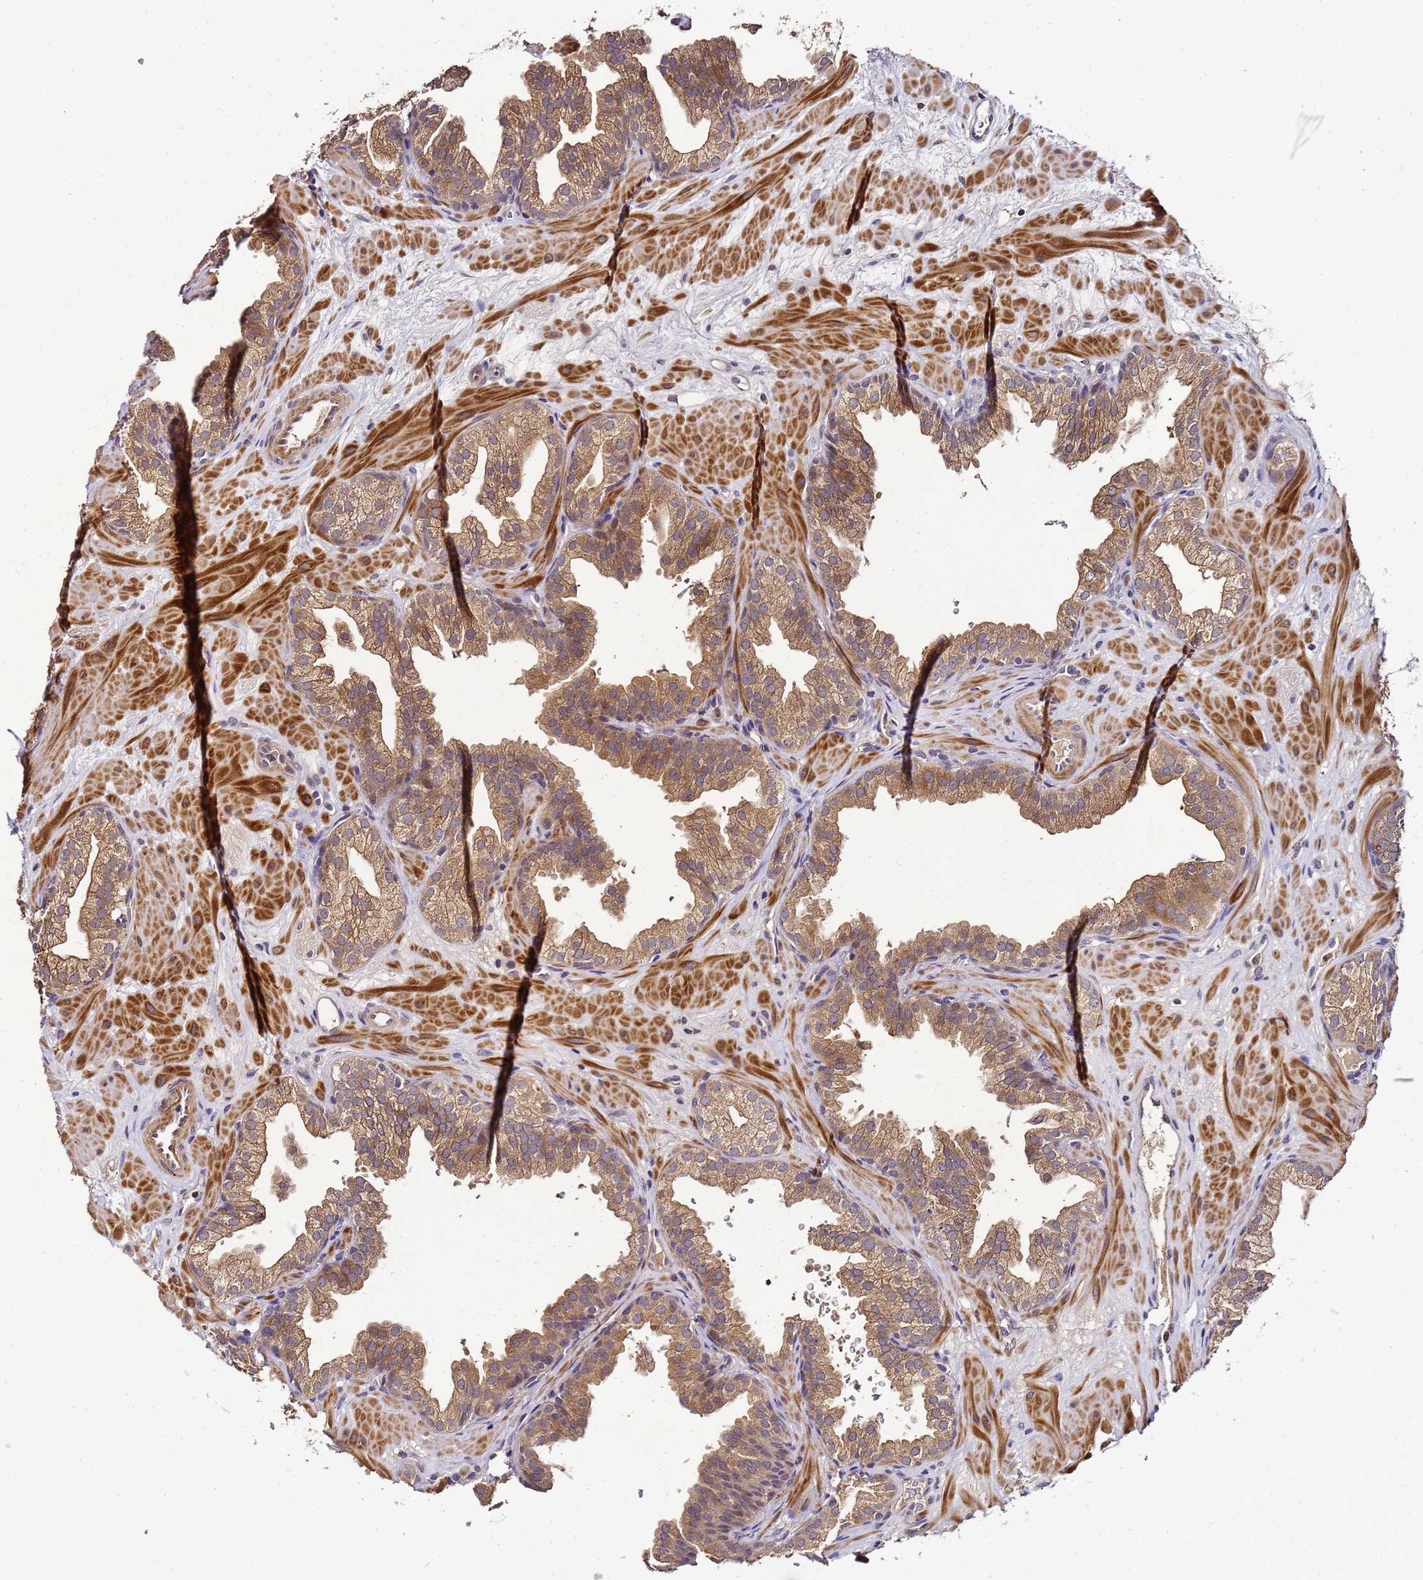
{"staining": {"intensity": "moderate", "quantity": ">75%", "location": "cytoplasmic/membranous"}, "tissue": "prostate", "cell_type": "Glandular cells", "image_type": "normal", "snomed": [{"axis": "morphology", "description": "Normal tissue, NOS"}, {"axis": "topography", "description": "Prostate"}], "caption": "The micrograph exhibits staining of normal prostate, revealing moderate cytoplasmic/membranous protein positivity (brown color) within glandular cells. Using DAB (3,3'-diaminobenzidine) (brown) and hematoxylin (blue) stains, captured at high magnification using brightfield microscopy.", "gene": "LGI4", "patient": {"sex": "male", "age": 37}}